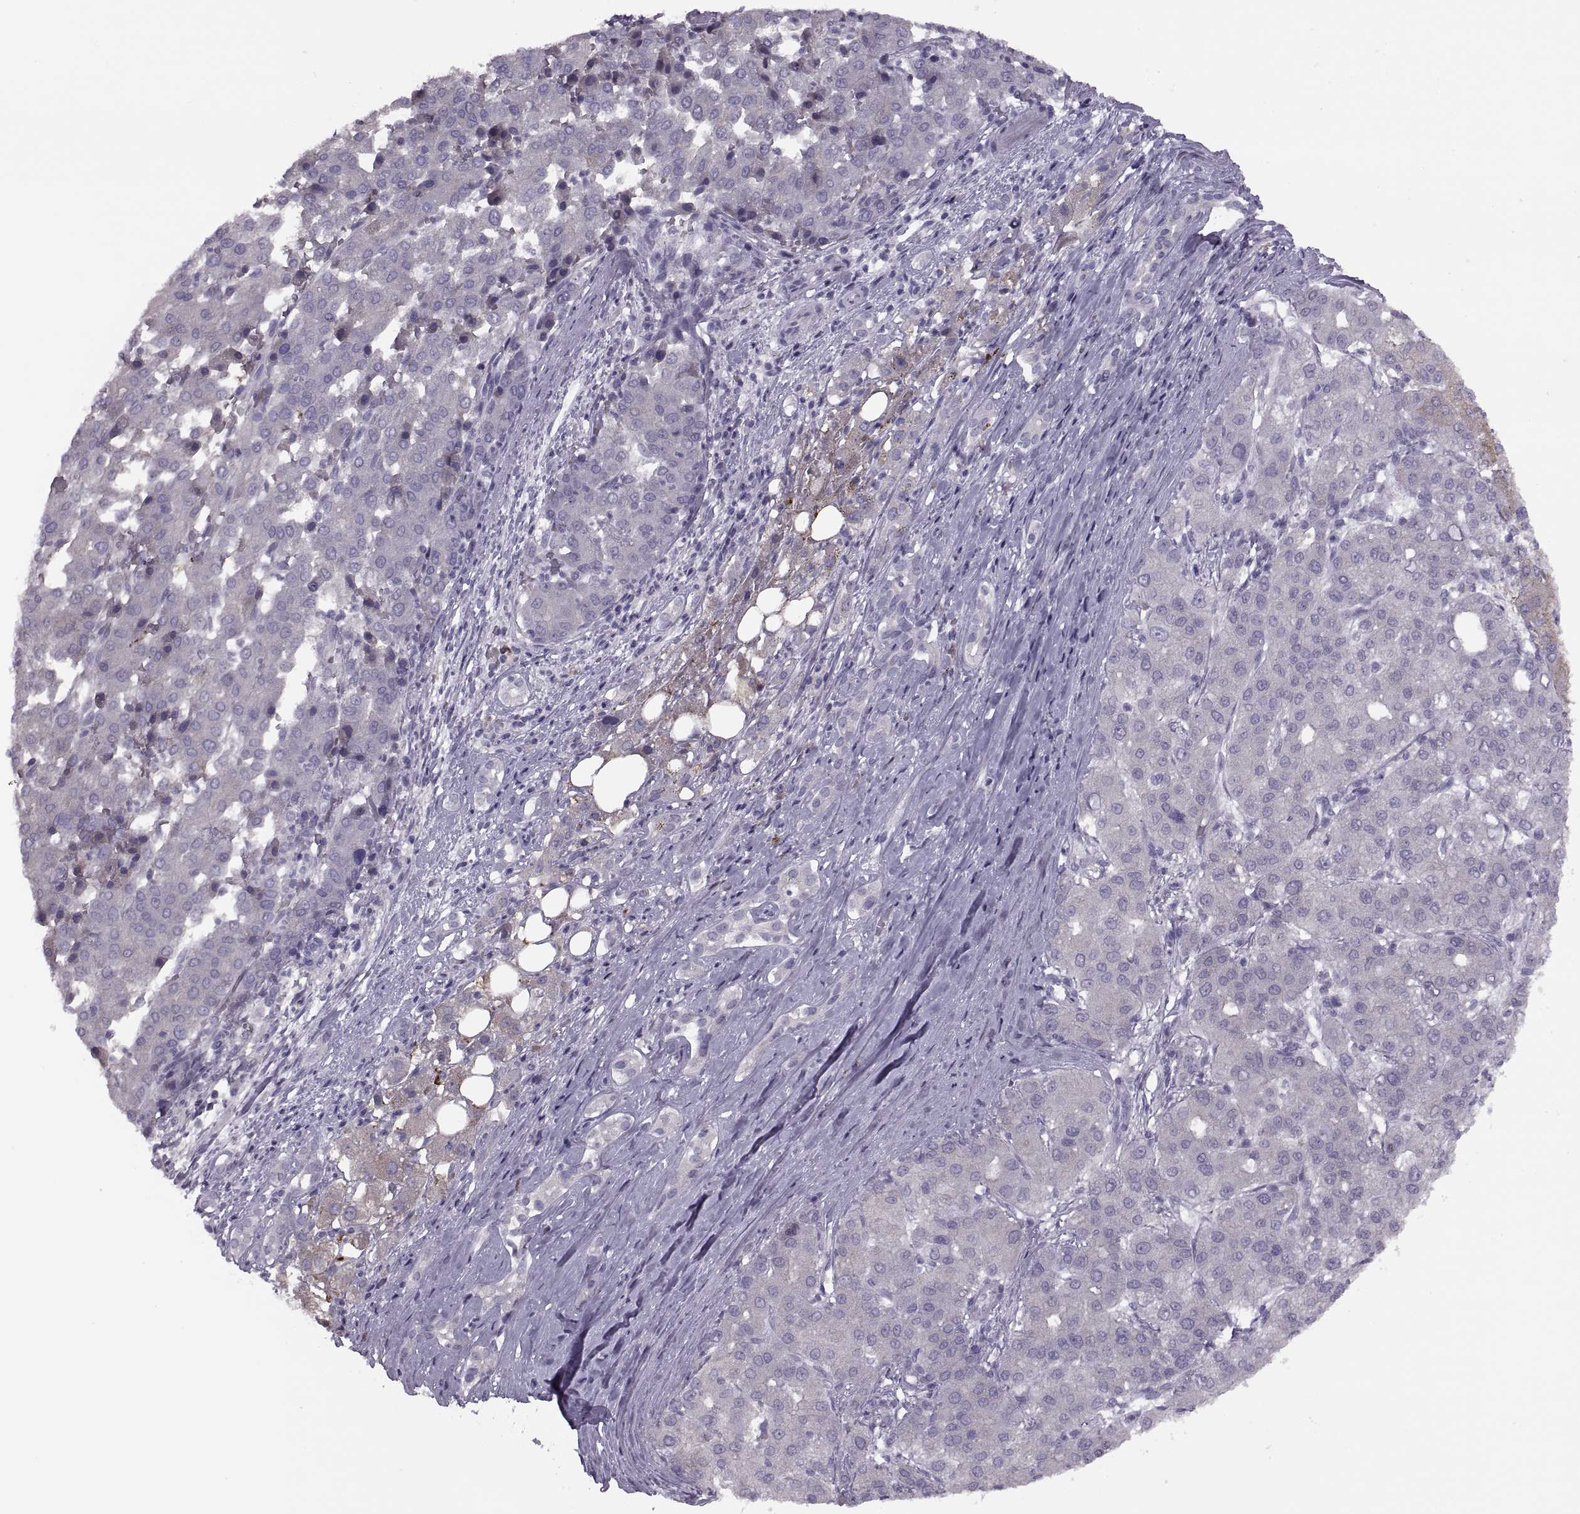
{"staining": {"intensity": "negative", "quantity": "none", "location": "none"}, "tissue": "liver cancer", "cell_type": "Tumor cells", "image_type": "cancer", "snomed": [{"axis": "morphology", "description": "Carcinoma, Hepatocellular, NOS"}, {"axis": "topography", "description": "Liver"}], "caption": "A micrograph of human hepatocellular carcinoma (liver) is negative for staining in tumor cells. The staining was performed using DAB to visualize the protein expression in brown, while the nuclei were stained in blue with hematoxylin (Magnification: 20x).", "gene": "H2AP", "patient": {"sex": "male", "age": 65}}